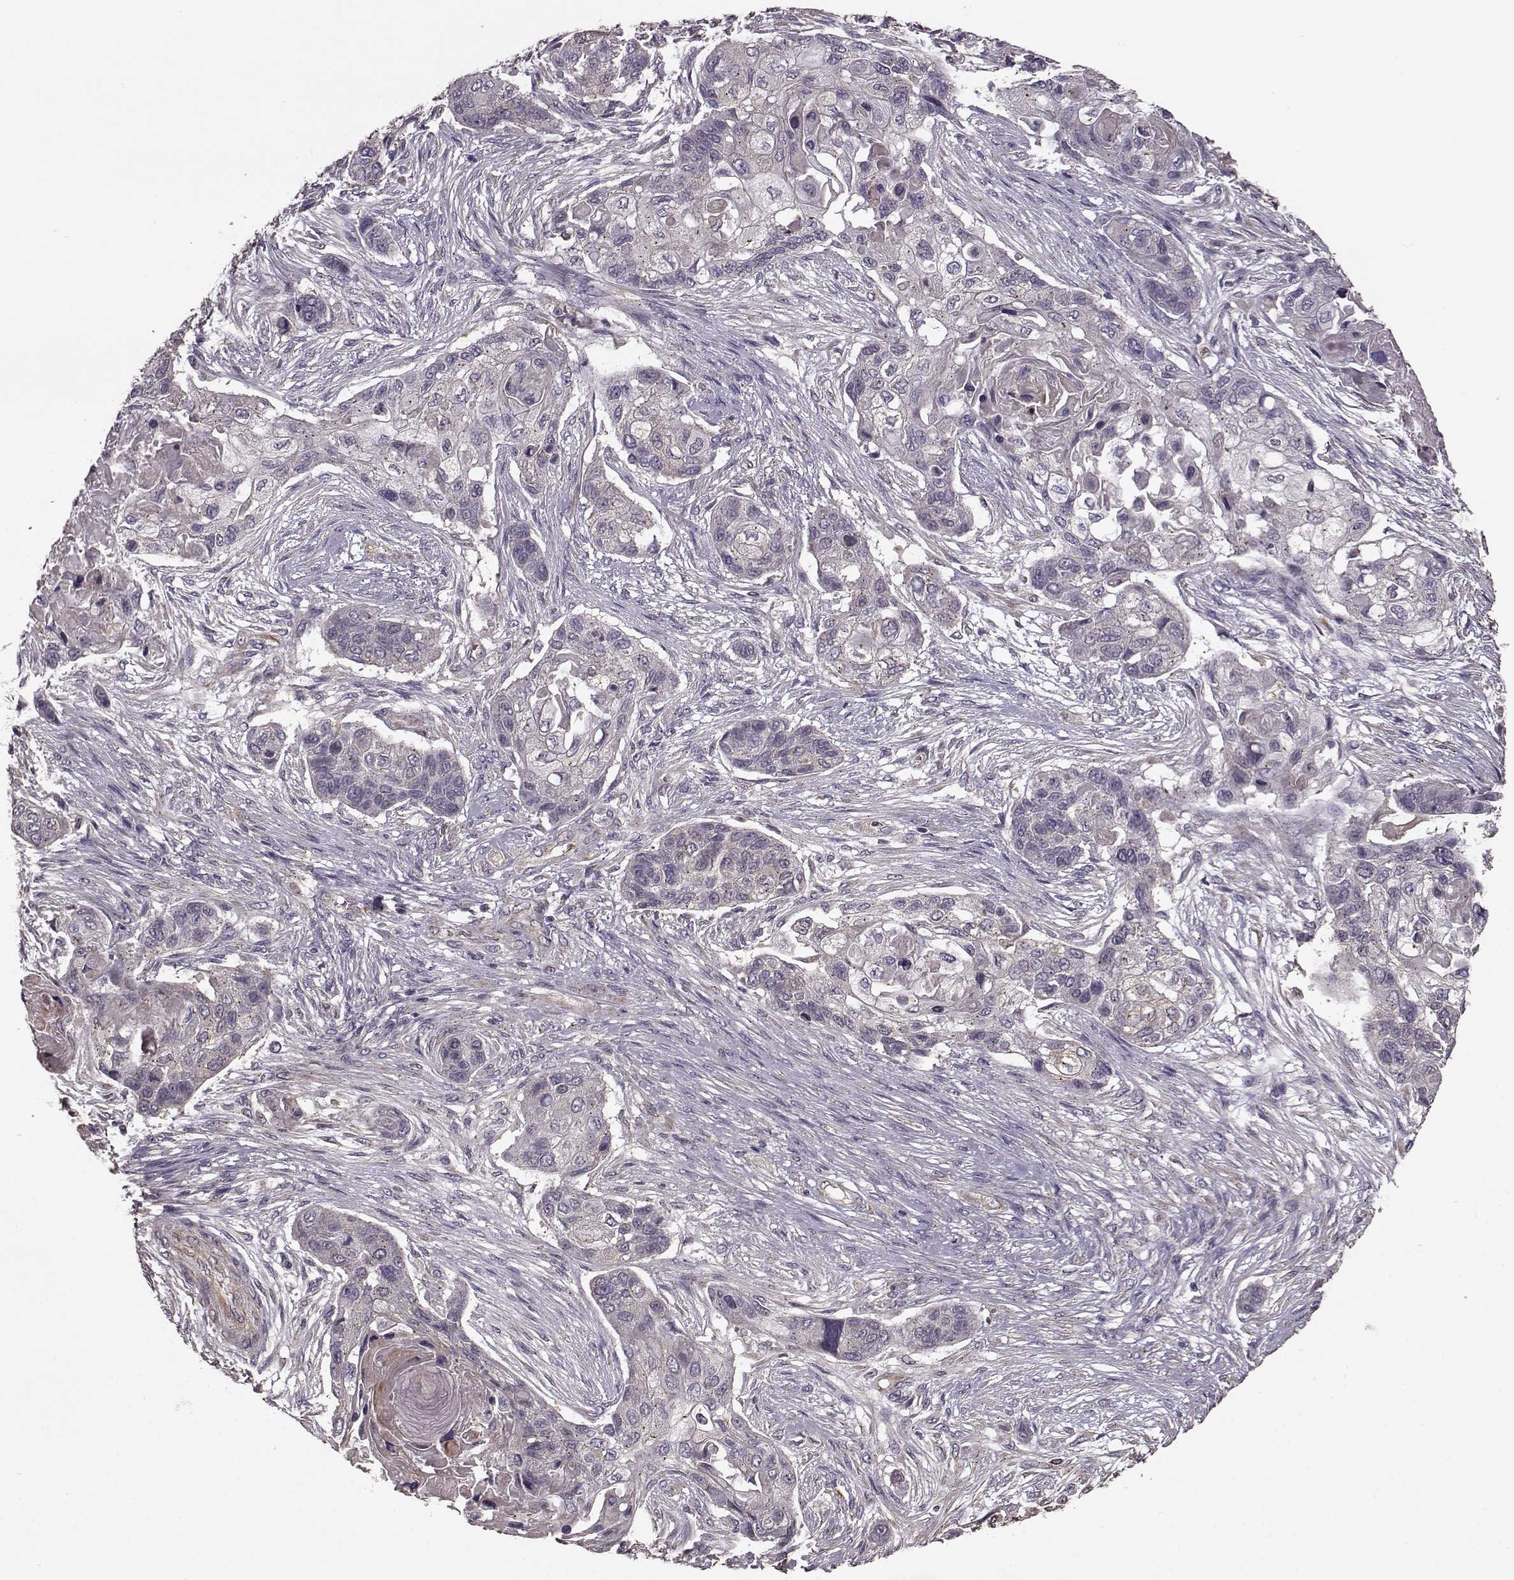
{"staining": {"intensity": "negative", "quantity": "none", "location": "none"}, "tissue": "lung cancer", "cell_type": "Tumor cells", "image_type": "cancer", "snomed": [{"axis": "morphology", "description": "Squamous cell carcinoma, NOS"}, {"axis": "topography", "description": "Lung"}], "caption": "Micrograph shows no significant protein expression in tumor cells of lung cancer.", "gene": "NTF3", "patient": {"sex": "male", "age": 69}}